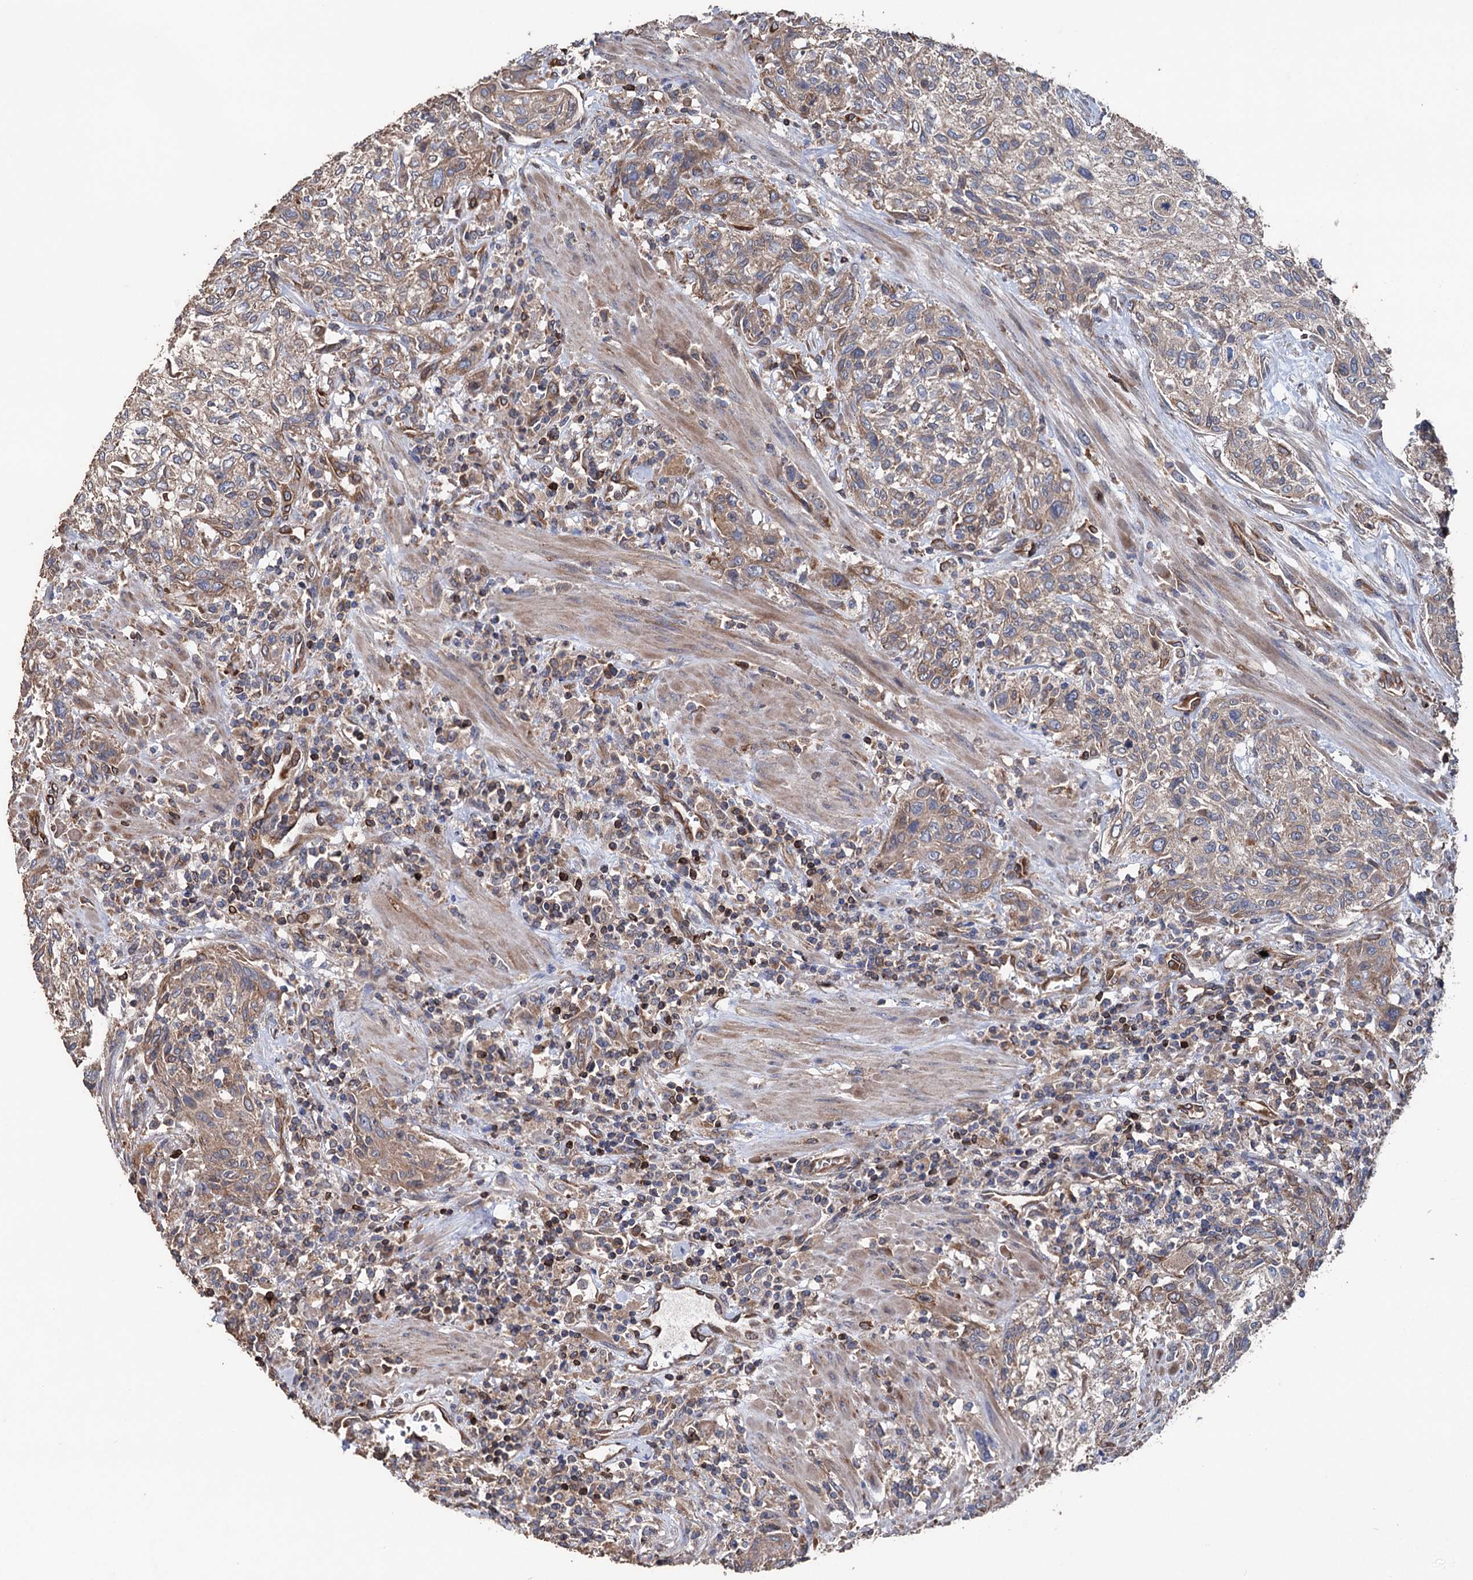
{"staining": {"intensity": "weak", "quantity": "<25%", "location": "cytoplasmic/membranous"}, "tissue": "urothelial cancer", "cell_type": "Tumor cells", "image_type": "cancer", "snomed": [{"axis": "morphology", "description": "Normal tissue, NOS"}, {"axis": "morphology", "description": "Urothelial carcinoma, NOS"}, {"axis": "topography", "description": "Urinary bladder"}, {"axis": "topography", "description": "Peripheral nerve tissue"}], "caption": "Human transitional cell carcinoma stained for a protein using IHC reveals no positivity in tumor cells.", "gene": "STING1", "patient": {"sex": "male", "age": 35}}